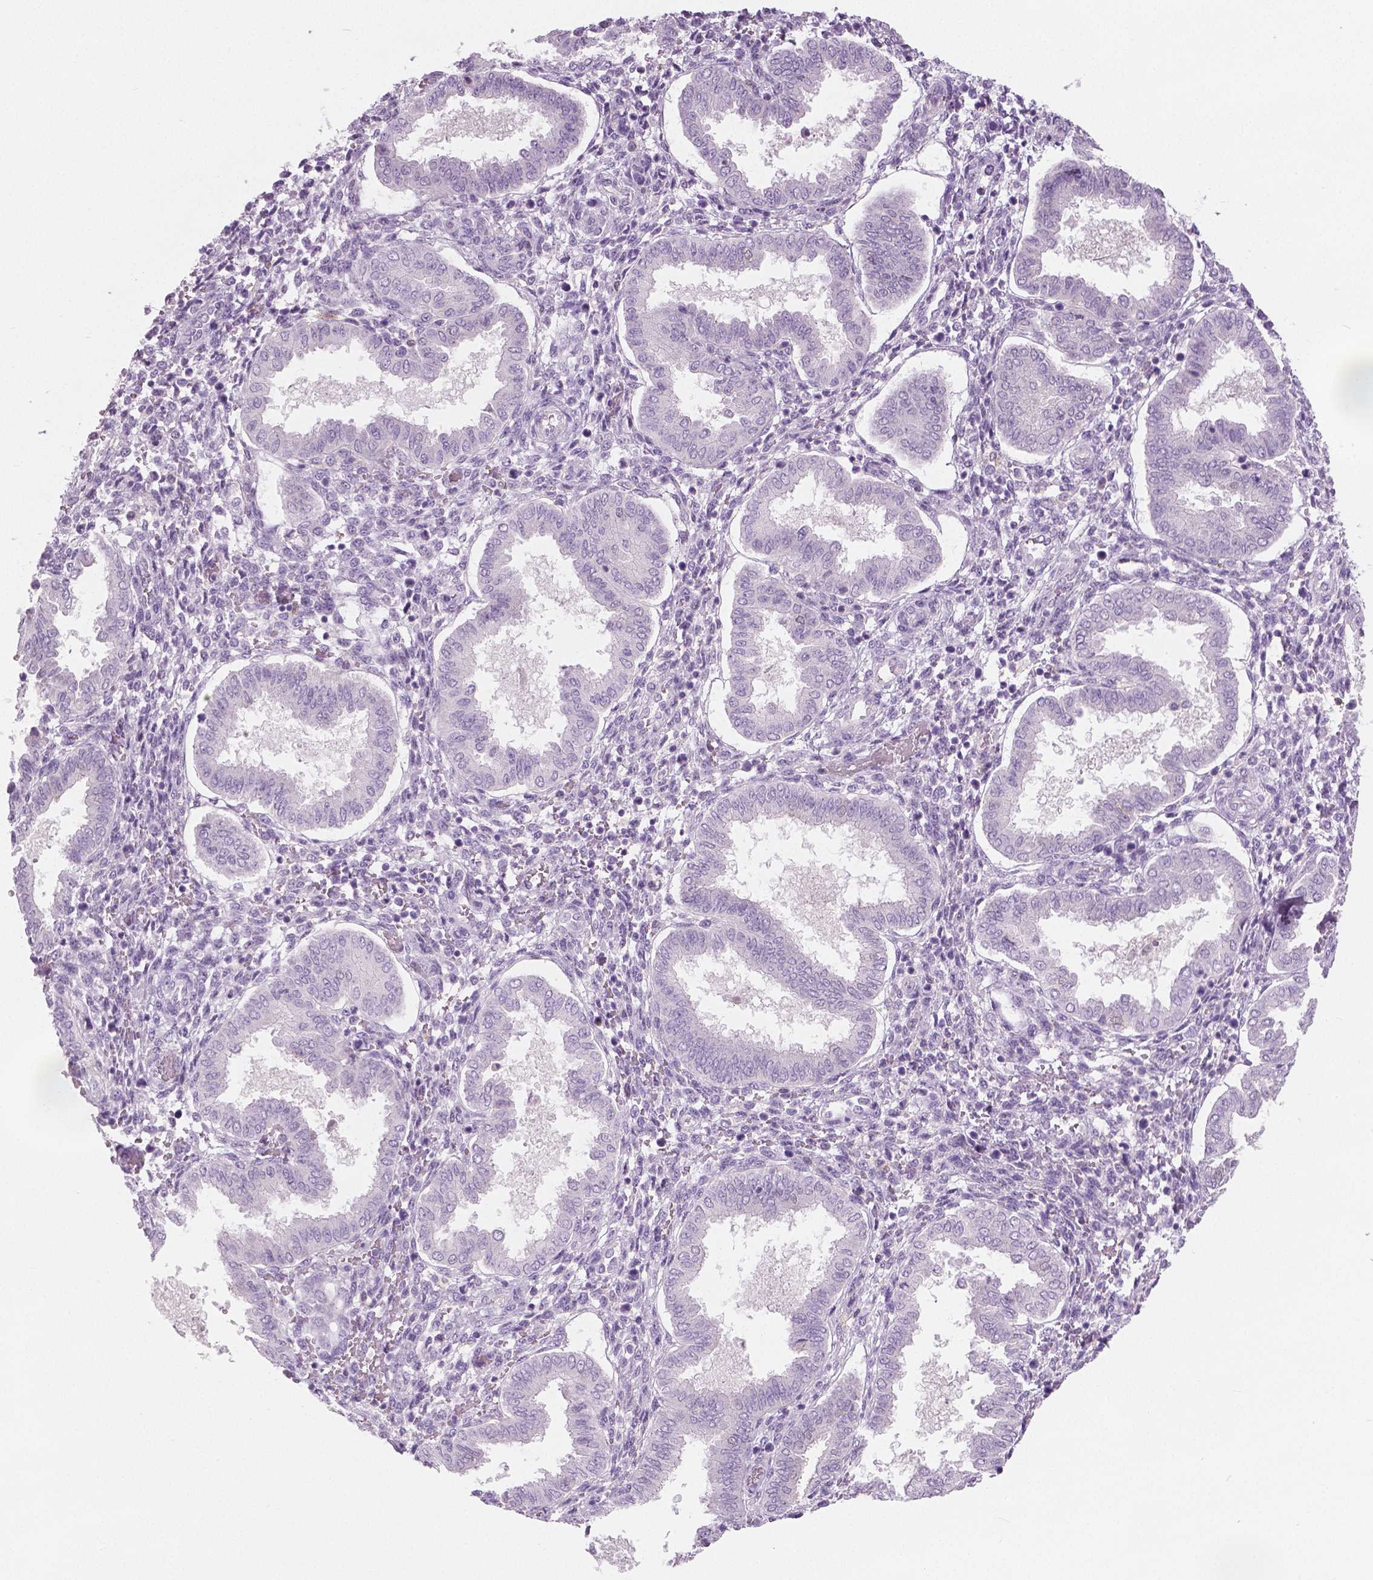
{"staining": {"intensity": "negative", "quantity": "none", "location": "none"}, "tissue": "endometrium", "cell_type": "Cells in endometrial stroma", "image_type": "normal", "snomed": [{"axis": "morphology", "description": "Normal tissue, NOS"}, {"axis": "topography", "description": "Endometrium"}], "caption": "Immunohistochemical staining of normal human endometrium displays no significant staining in cells in endometrial stroma.", "gene": "GALM", "patient": {"sex": "female", "age": 24}}